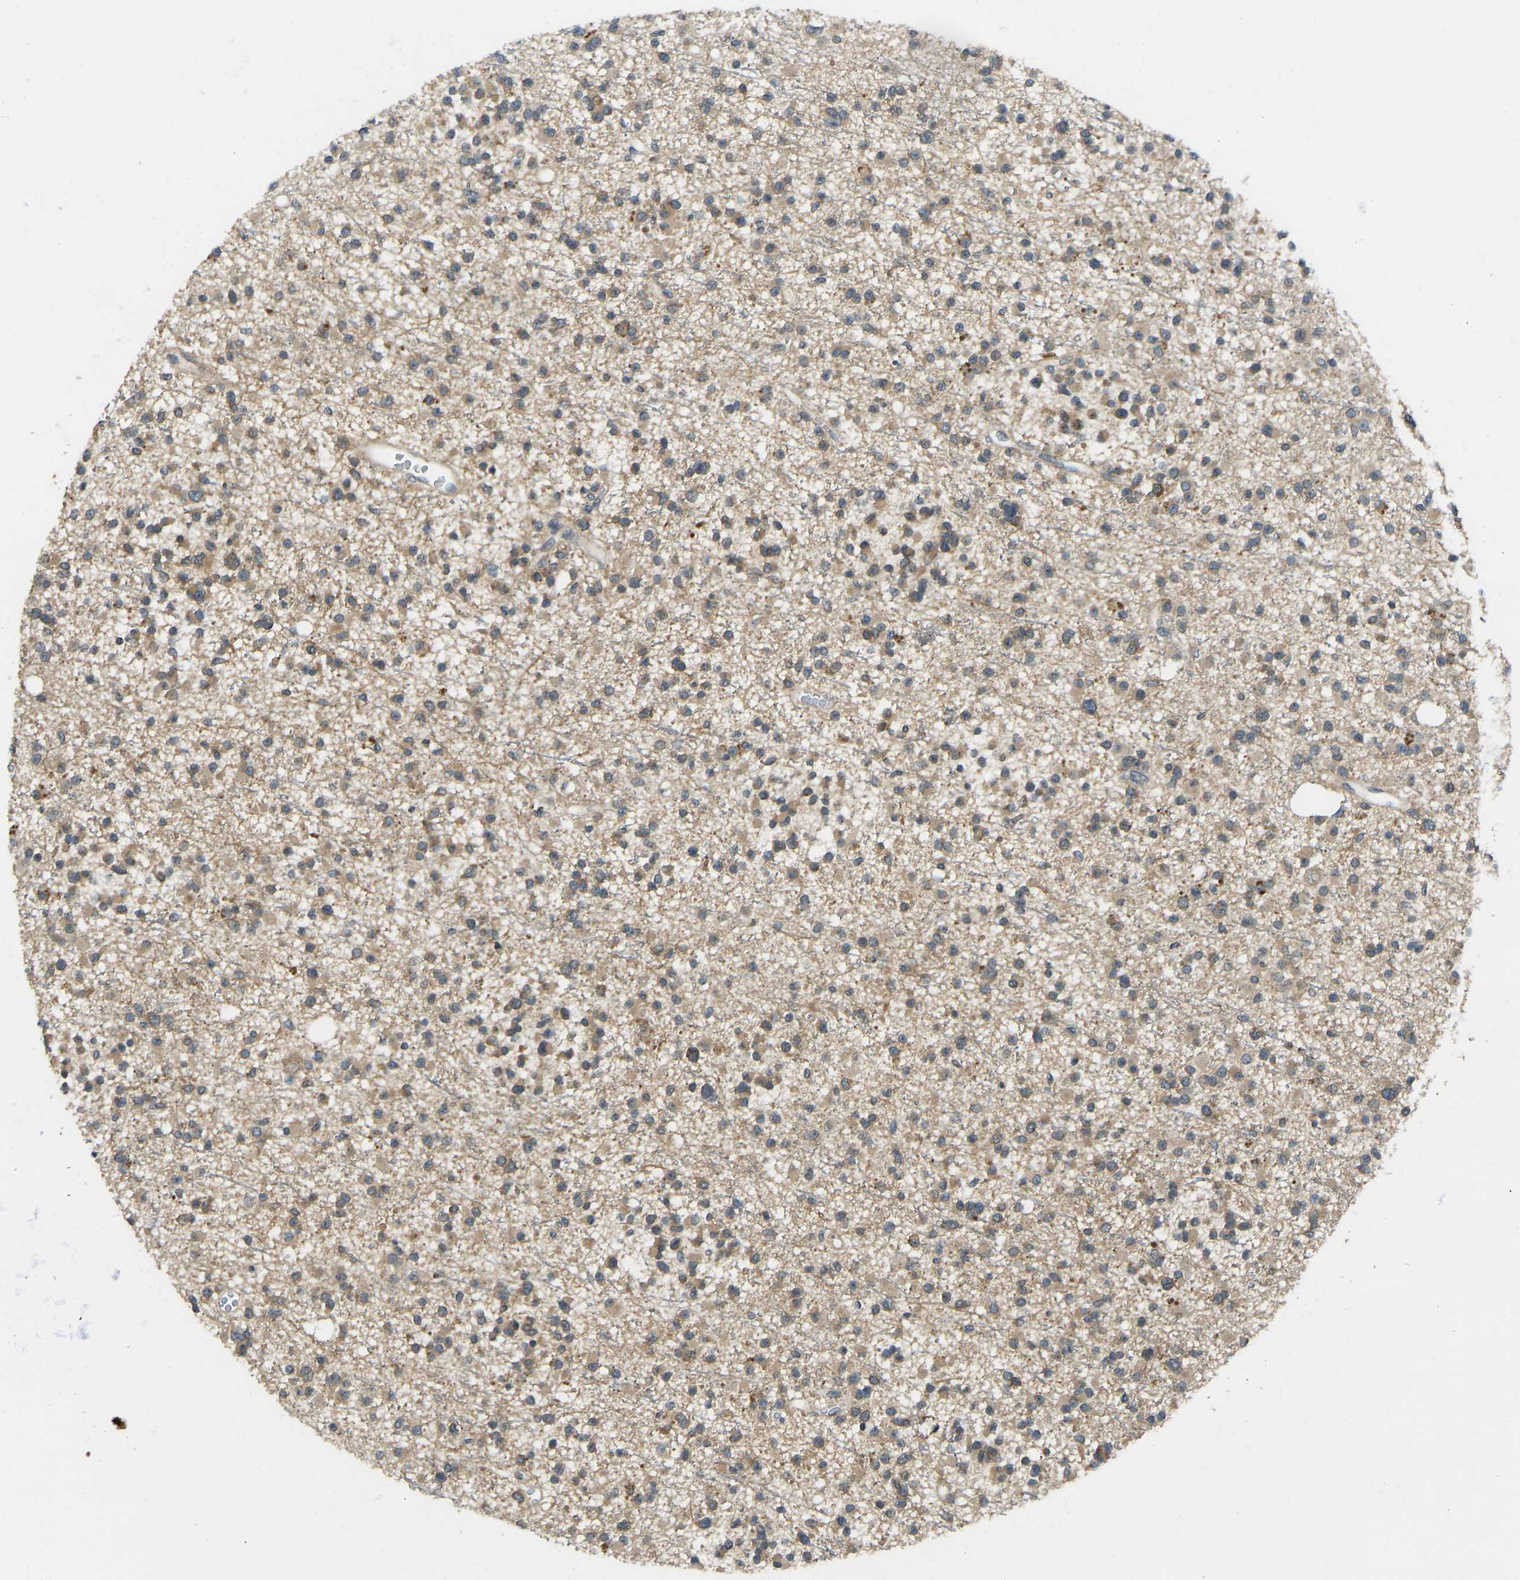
{"staining": {"intensity": "moderate", "quantity": ">75%", "location": "cytoplasmic/membranous"}, "tissue": "glioma", "cell_type": "Tumor cells", "image_type": "cancer", "snomed": [{"axis": "morphology", "description": "Glioma, malignant, Low grade"}, {"axis": "topography", "description": "Brain"}], "caption": "Immunohistochemistry of low-grade glioma (malignant) demonstrates medium levels of moderate cytoplasmic/membranous positivity in about >75% of tumor cells.", "gene": "NDRG3", "patient": {"sex": "female", "age": 22}}